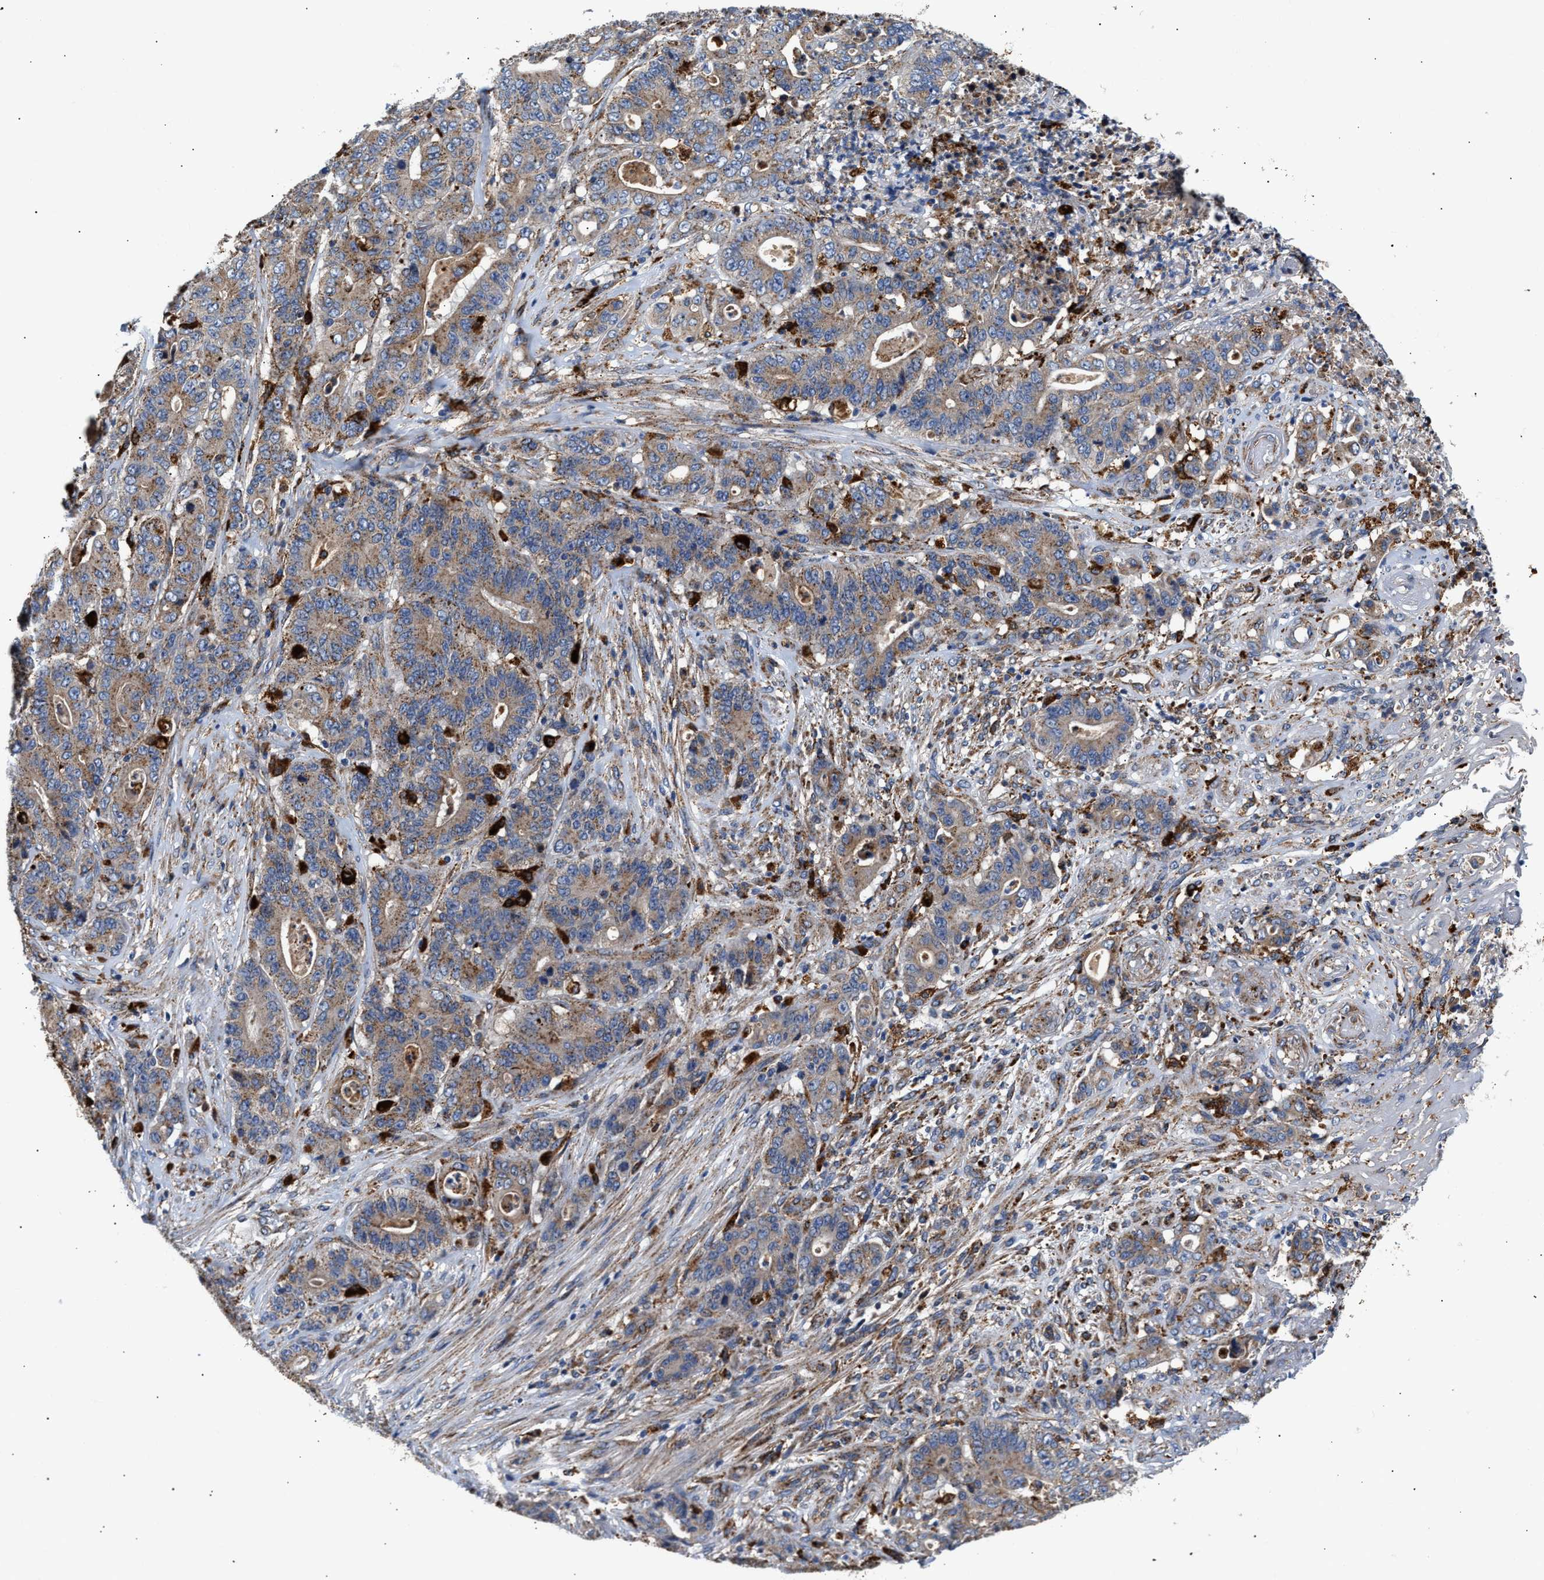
{"staining": {"intensity": "weak", "quantity": ">75%", "location": "cytoplasmic/membranous"}, "tissue": "stomach cancer", "cell_type": "Tumor cells", "image_type": "cancer", "snomed": [{"axis": "morphology", "description": "Adenocarcinoma, NOS"}, {"axis": "topography", "description": "Stomach"}], "caption": "Tumor cells show low levels of weak cytoplasmic/membranous expression in approximately >75% of cells in stomach cancer (adenocarcinoma).", "gene": "CCDC146", "patient": {"sex": "female", "age": 73}}